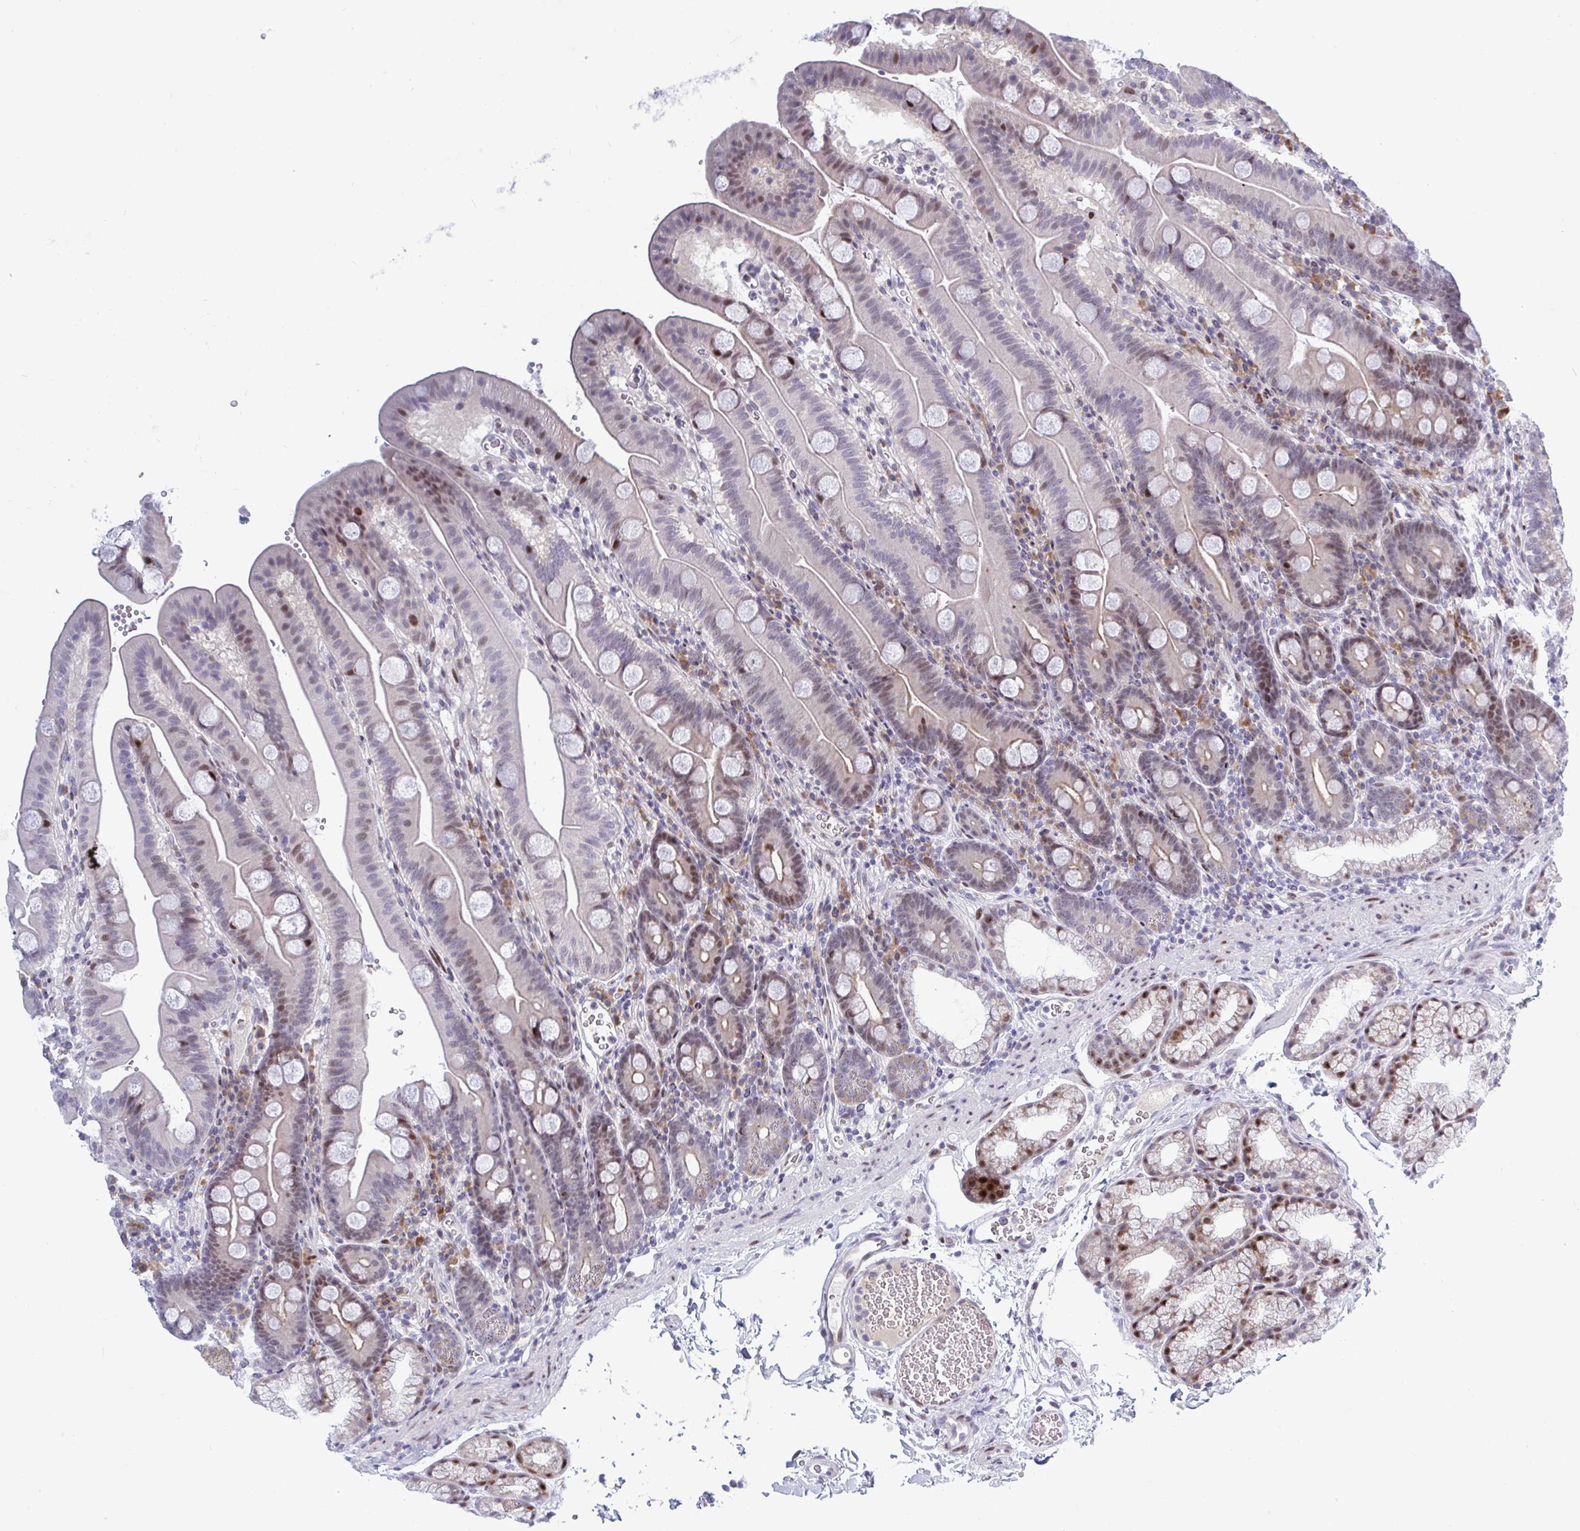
{"staining": {"intensity": "moderate", "quantity": "<25%", "location": "nuclear"}, "tissue": "duodenum", "cell_type": "Glandular cells", "image_type": "normal", "snomed": [{"axis": "morphology", "description": "Normal tissue, NOS"}, {"axis": "topography", "description": "Duodenum"}], "caption": "Duodenum stained for a protein demonstrates moderate nuclear positivity in glandular cells. Using DAB (brown) and hematoxylin (blue) stains, captured at high magnification using brightfield microscopy.", "gene": "TAB1", "patient": {"sex": "male", "age": 59}}